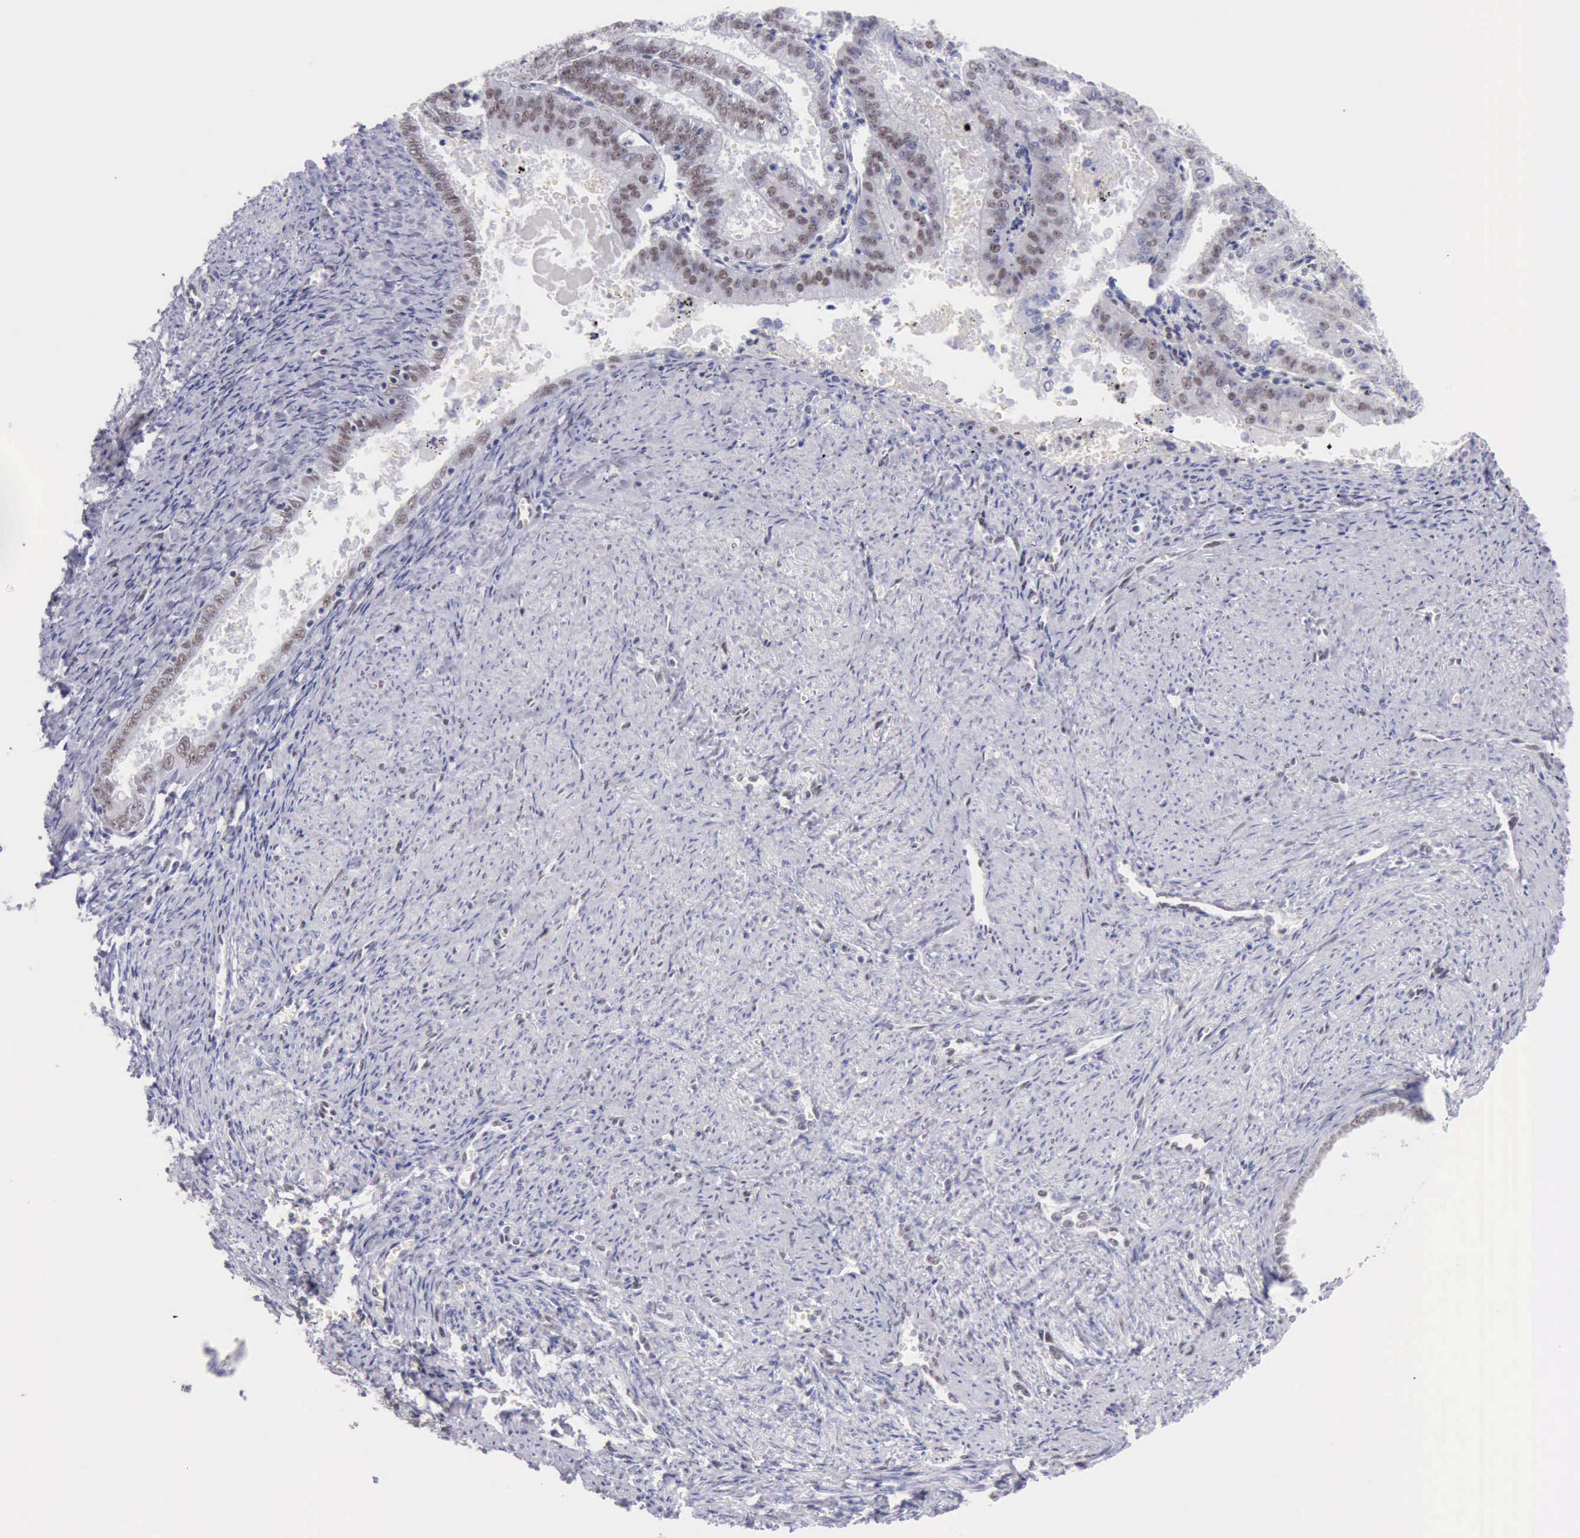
{"staining": {"intensity": "weak", "quantity": "25%-75%", "location": "nuclear"}, "tissue": "endometrial cancer", "cell_type": "Tumor cells", "image_type": "cancer", "snomed": [{"axis": "morphology", "description": "Adenocarcinoma, NOS"}, {"axis": "topography", "description": "Endometrium"}], "caption": "A micrograph of endometrial adenocarcinoma stained for a protein reveals weak nuclear brown staining in tumor cells.", "gene": "EP300", "patient": {"sex": "female", "age": 66}}